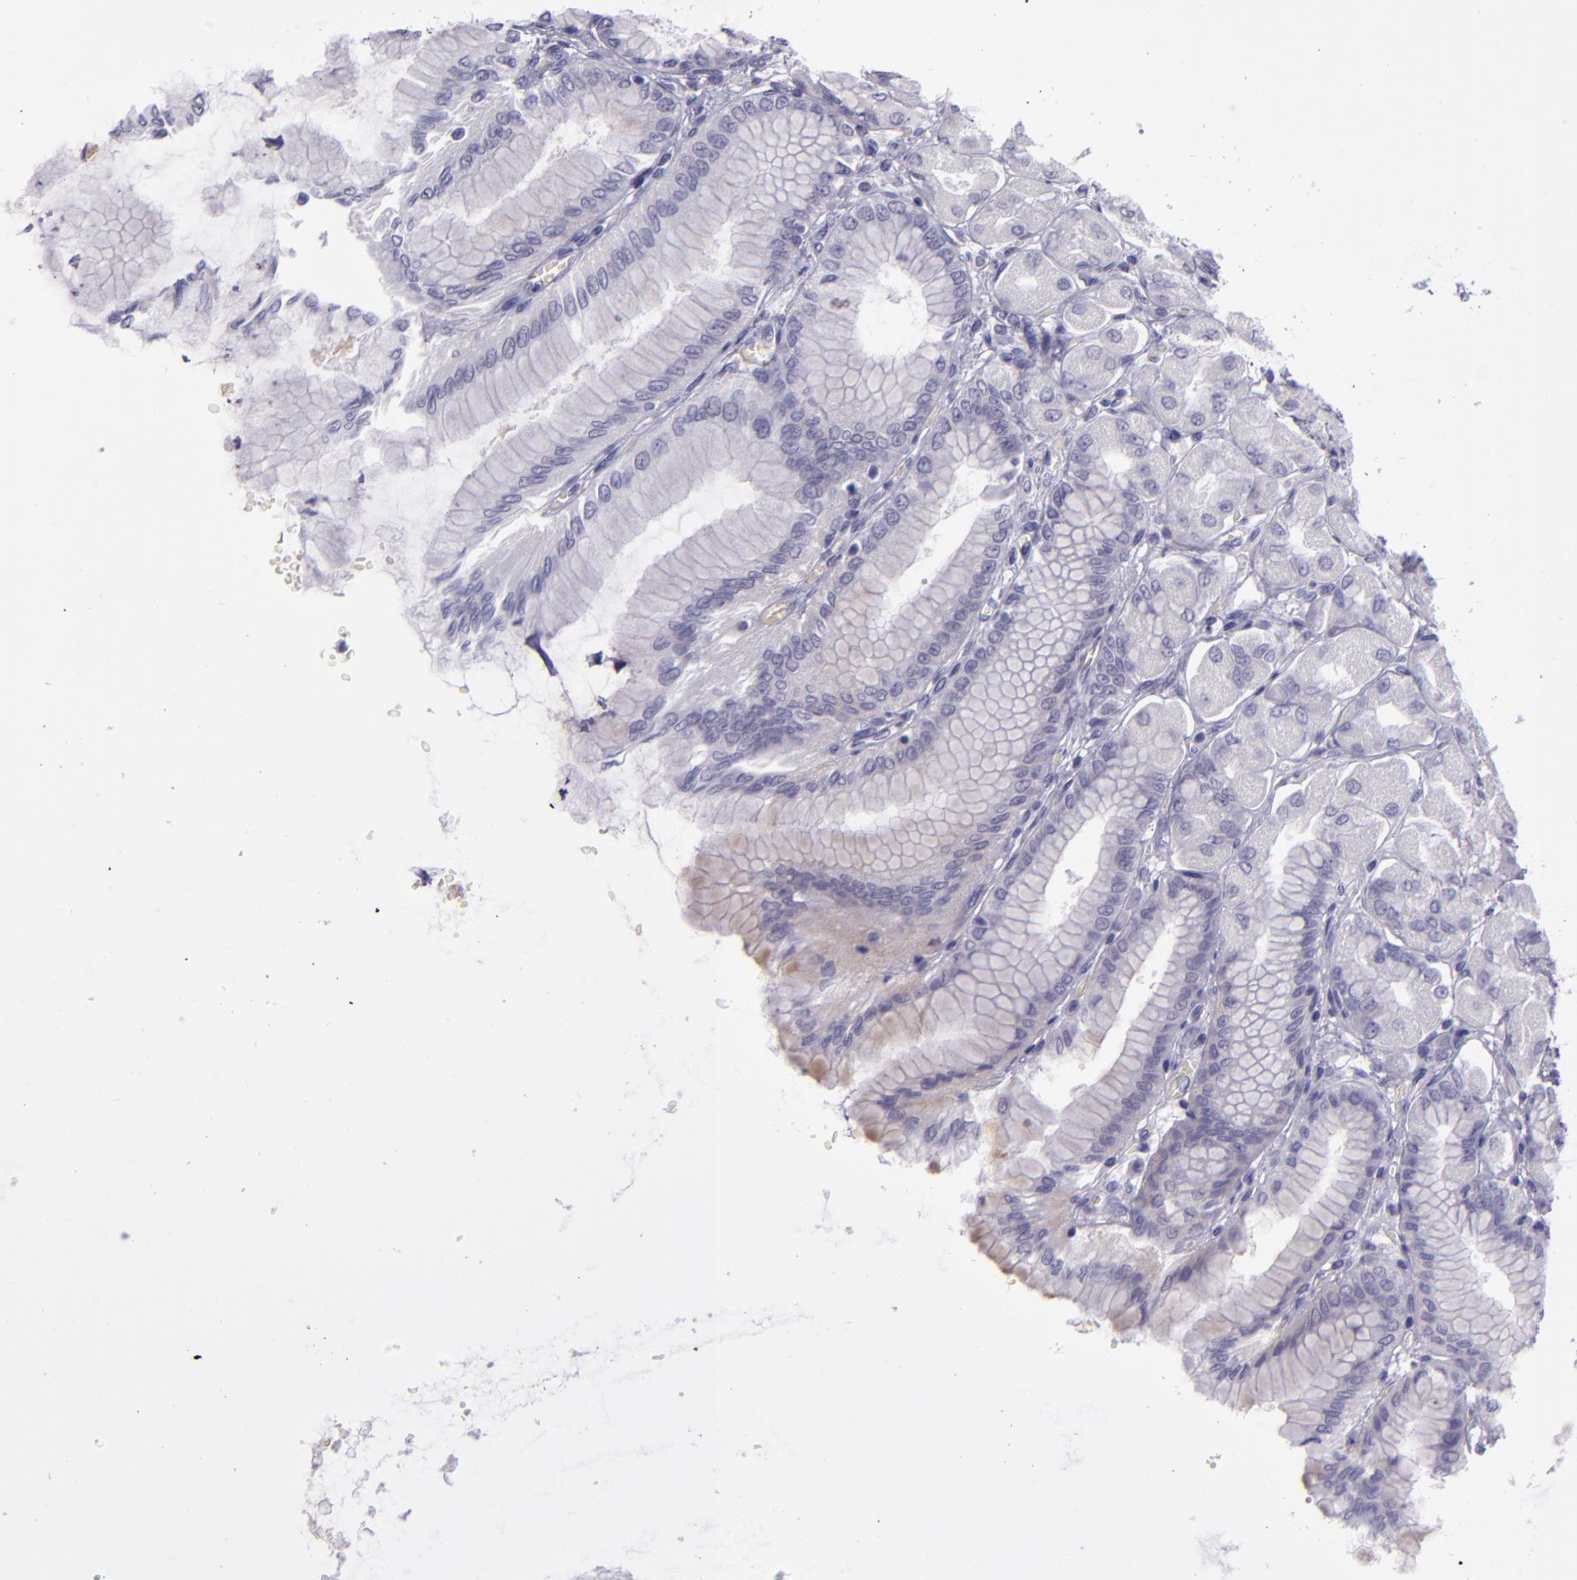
{"staining": {"intensity": "negative", "quantity": "none", "location": "none"}, "tissue": "stomach", "cell_type": "Glandular cells", "image_type": "normal", "snomed": [{"axis": "morphology", "description": "Normal tissue, NOS"}, {"axis": "topography", "description": "Stomach, upper"}], "caption": "Micrograph shows no protein positivity in glandular cells of normal stomach. (DAB (3,3'-diaminobenzidine) immunohistochemistry (IHC), high magnification).", "gene": "SNCB", "patient": {"sex": "female", "age": 56}}